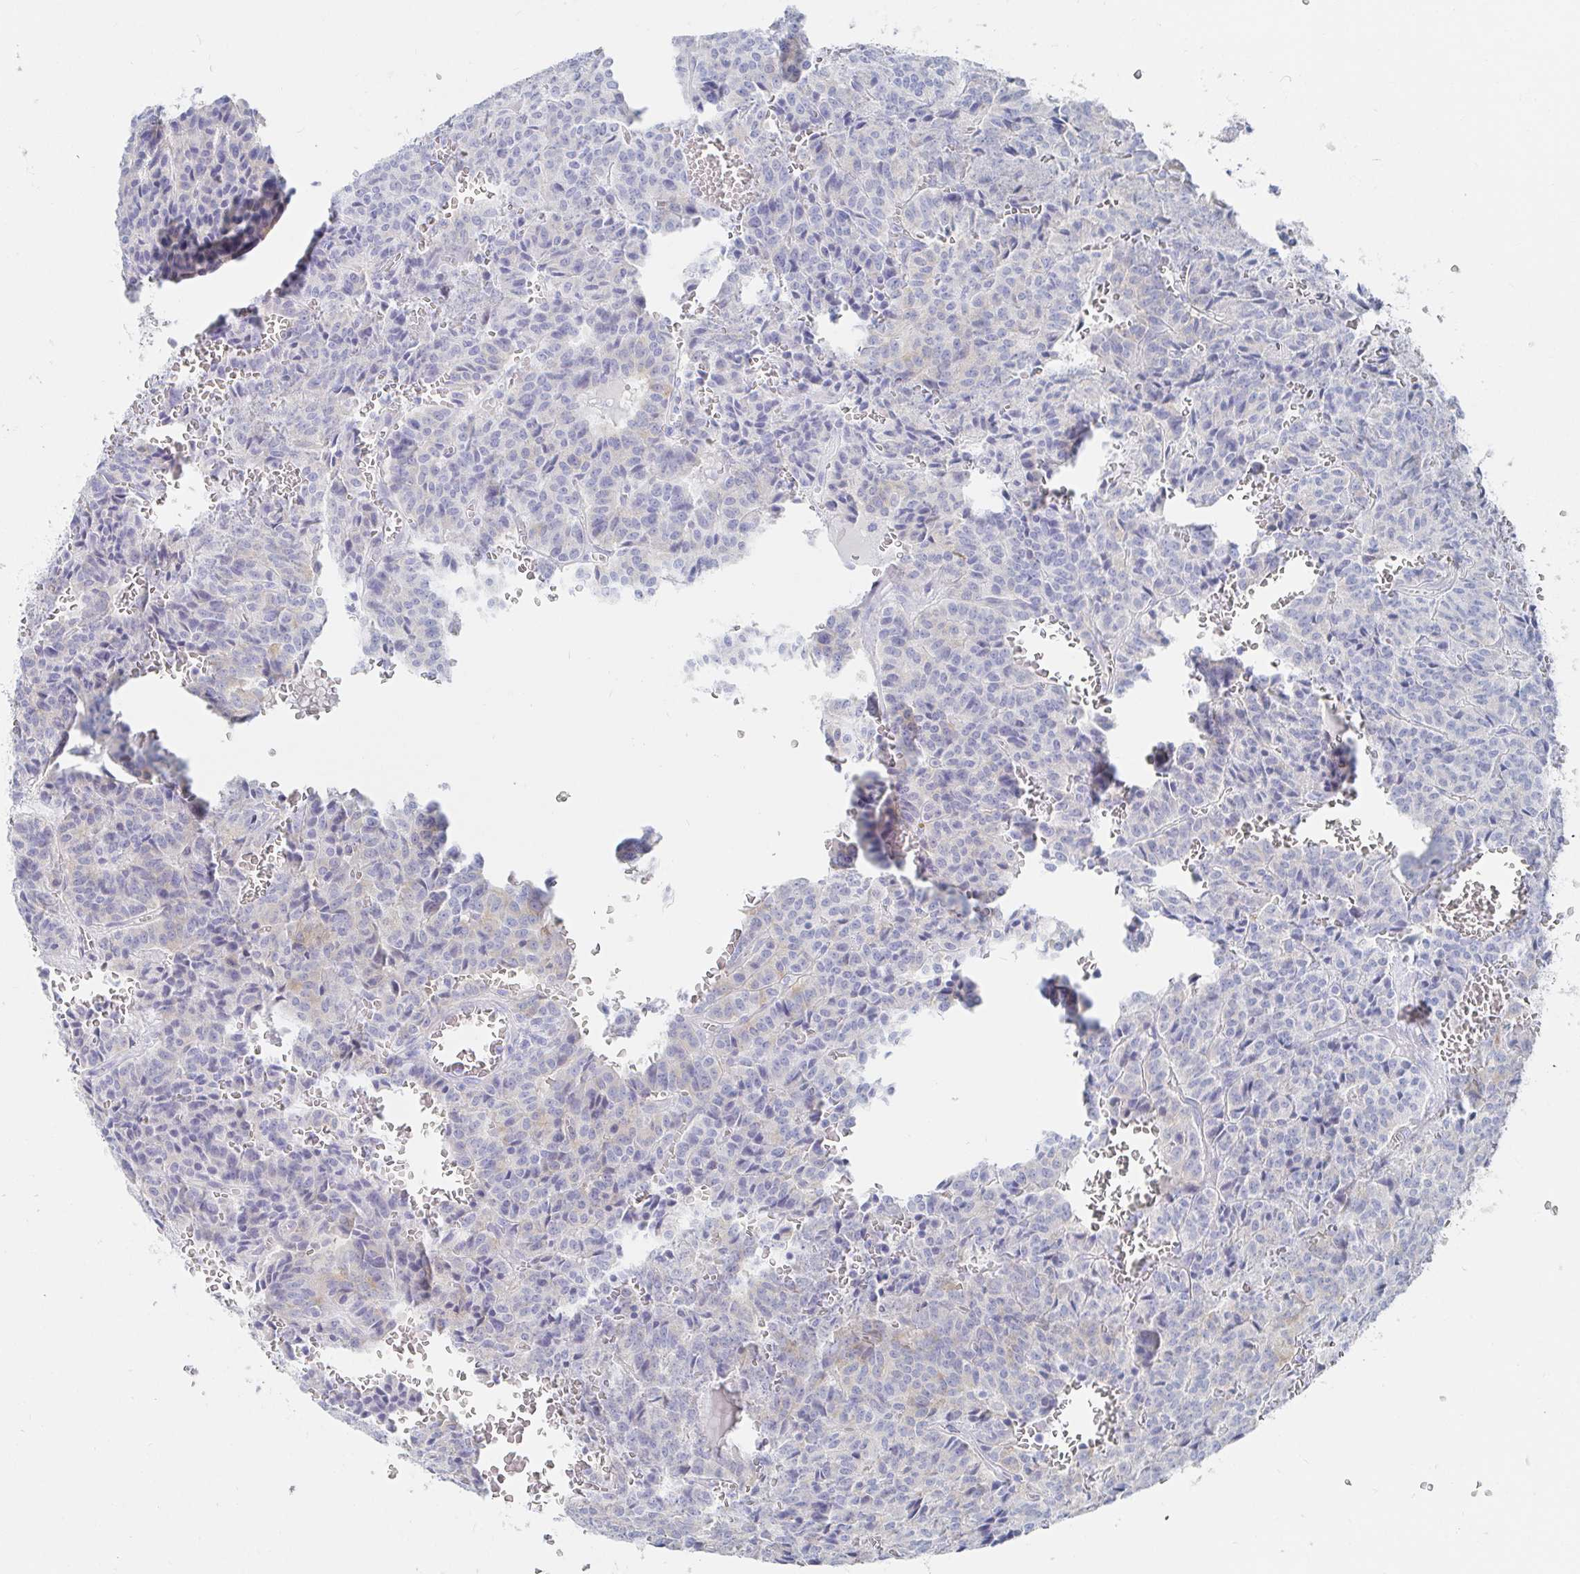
{"staining": {"intensity": "negative", "quantity": "none", "location": "none"}, "tissue": "carcinoid", "cell_type": "Tumor cells", "image_type": "cancer", "snomed": [{"axis": "morphology", "description": "Carcinoid, malignant, NOS"}, {"axis": "topography", "description": "Lung"}], "caption": "Tumor cells show no significant positivity in carcinoid (malignant). The staining is performed using DAB brown chromogen with nuclei counter-stained in using hematoxylin.", "gene": "PACSIN1", "patient": {"sex": "male", "age": 70}}